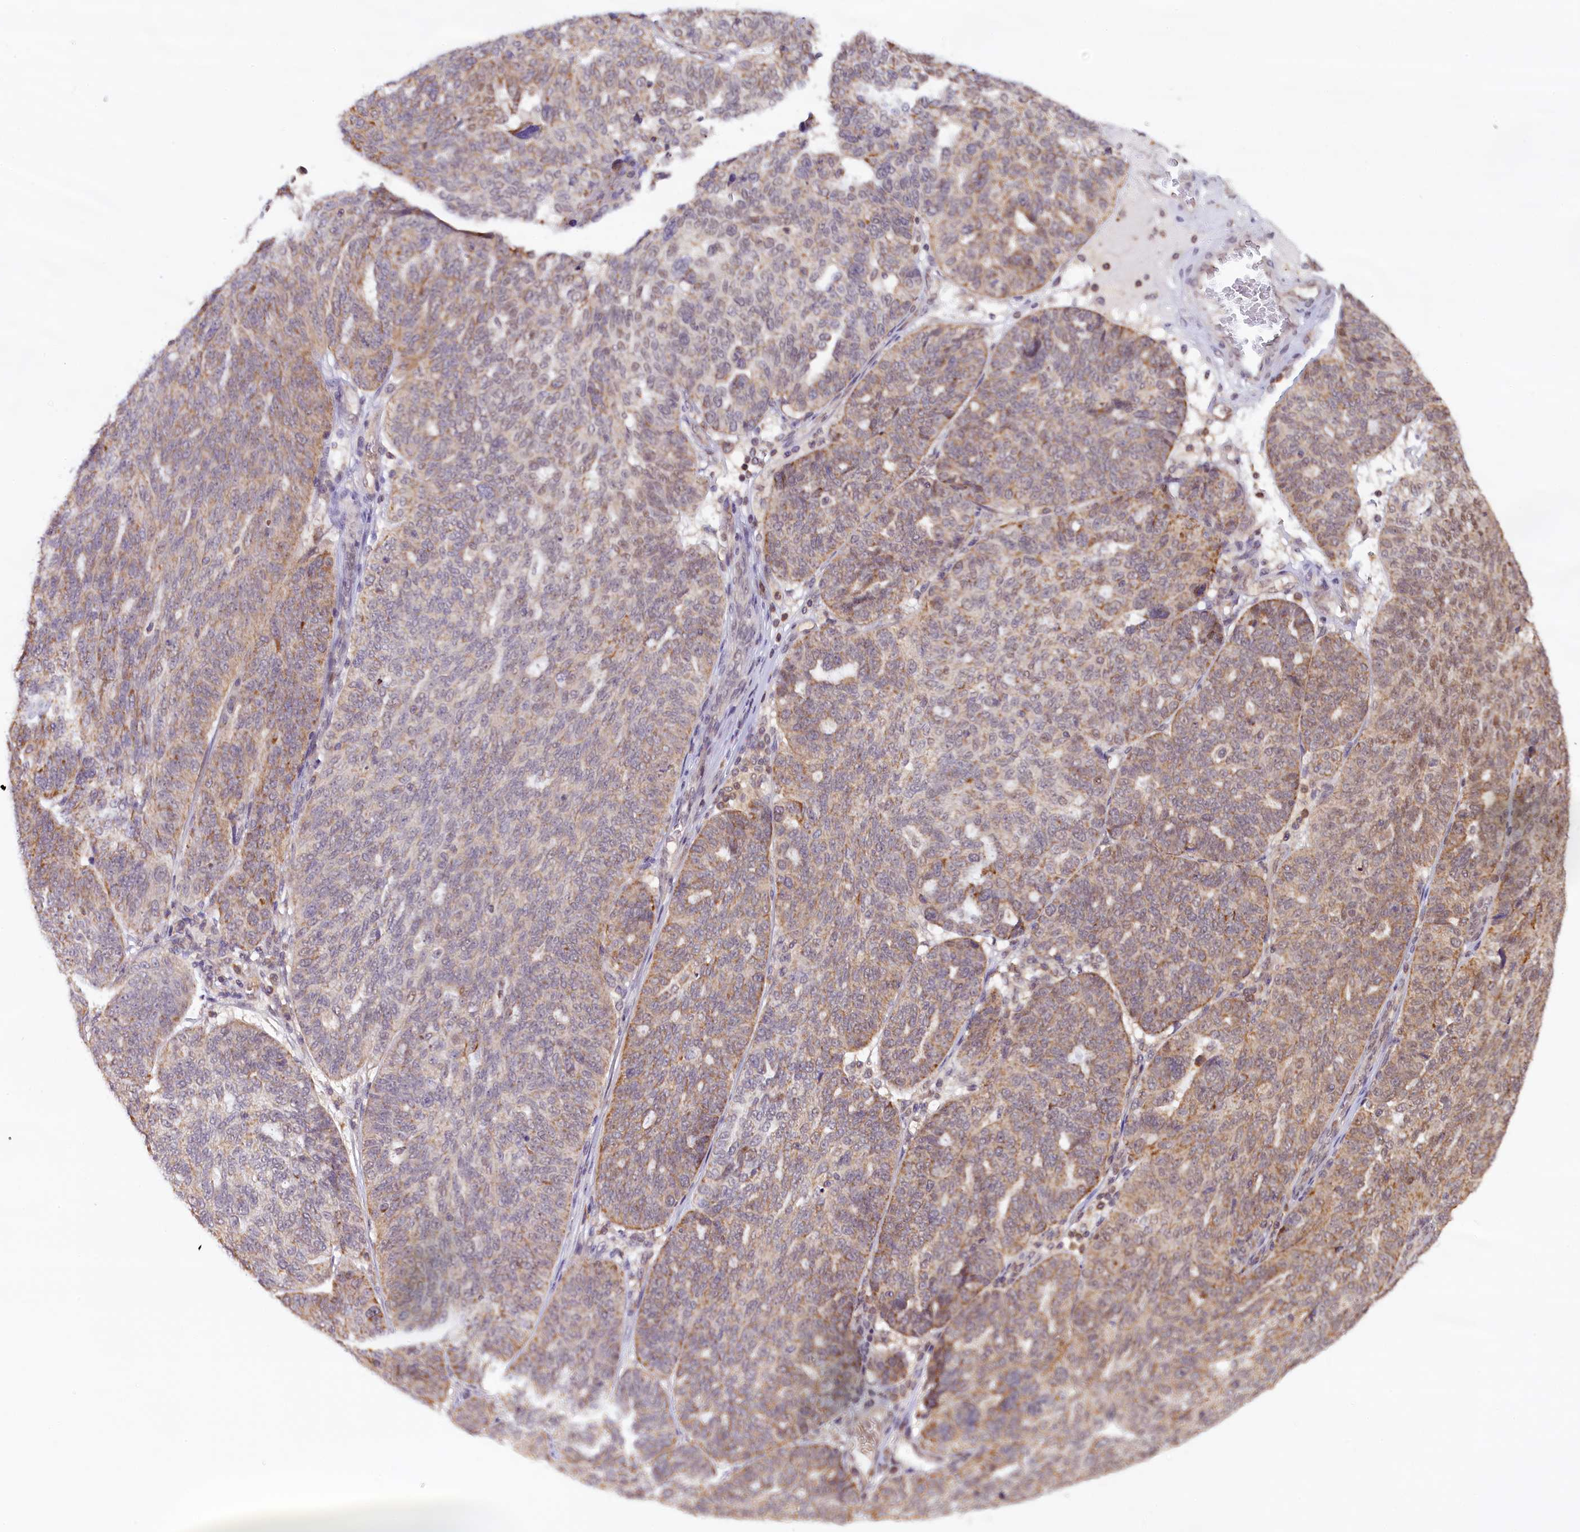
{"staining": {"intensity": "weak", "quantity": "25%-75%", "location": "cytoplasmic/membranous"}, "tissue": "ovarian cancer", "cell_type": "Tumor cells", "image_type": "cancer", "snomed": [{"axis": "morphology", "description": "Cystadenocarcinoma, serous, NOS"}, {"axis": "topography", "description": "Ovary"}], "caption": "Weak cytoplasmic/membranous expression is seen in approximately 25%-75% of tumor cells in serous cystadenocarcinoma (ovarian). (brown staining indicates protein expression, while blue staining denotes nuclei).", "gene": "CARD8", "patient": {"sex": "female", "age": 59}}